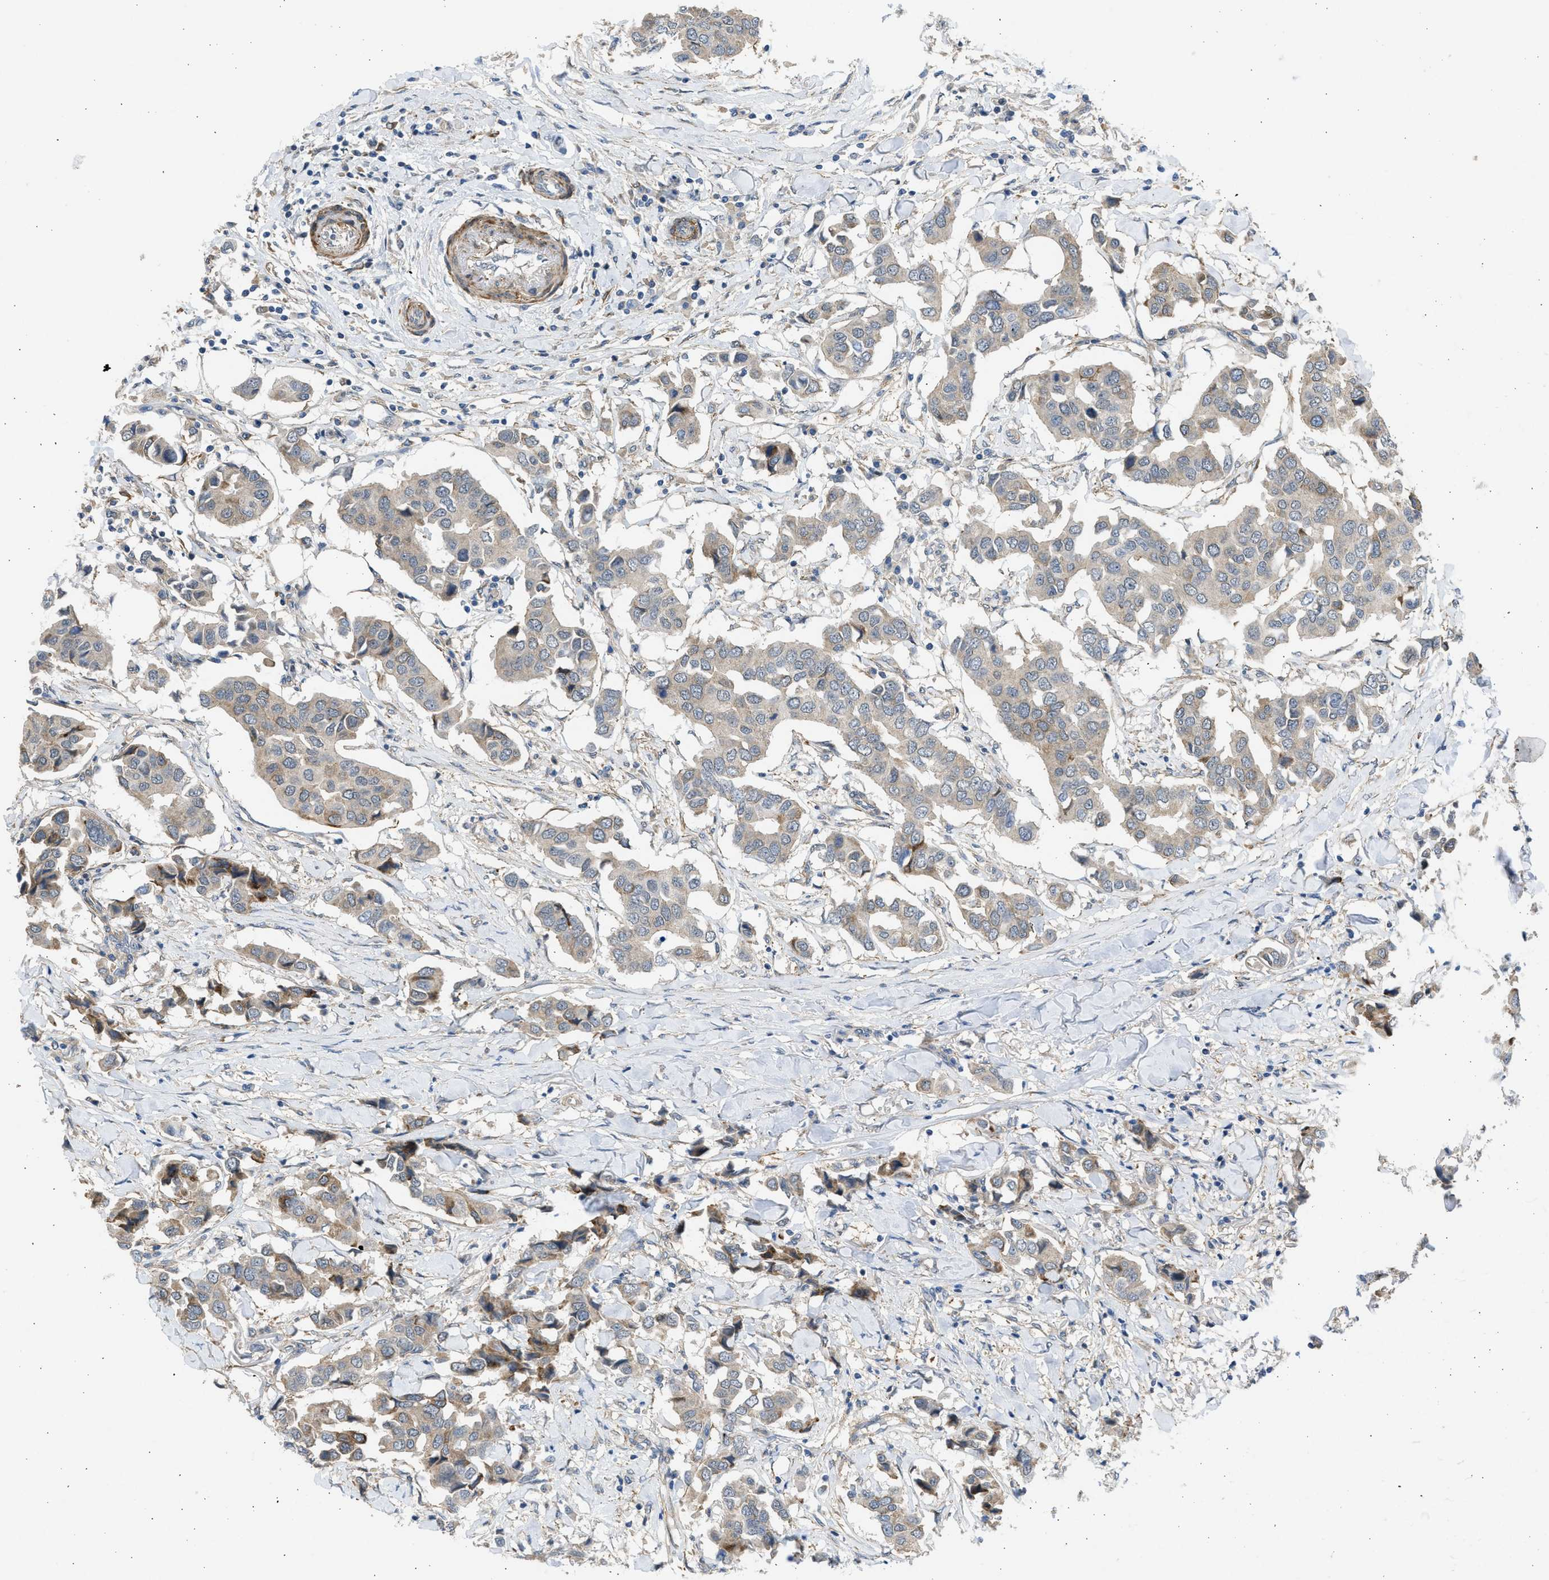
{"staining": {"intensity": "weak", "quantity": "<25%", "location": "cytoplasmic/membranous"}, "tissue": "breast cancer", "cell_type": "Tumor cells", "image_type": "cancer", "snomed": [{"axis": "morphology", "description": "Duct carcinoma"}, {"axis": "topography", "description": "Breast"}], "caption": "Immunohistochemical staining of invasive ductal carcinoma (breast) exhibits no significant staining in tumor cells.", "gene": "PCNX3", "patient": {"sex": "female", "age": 80}}